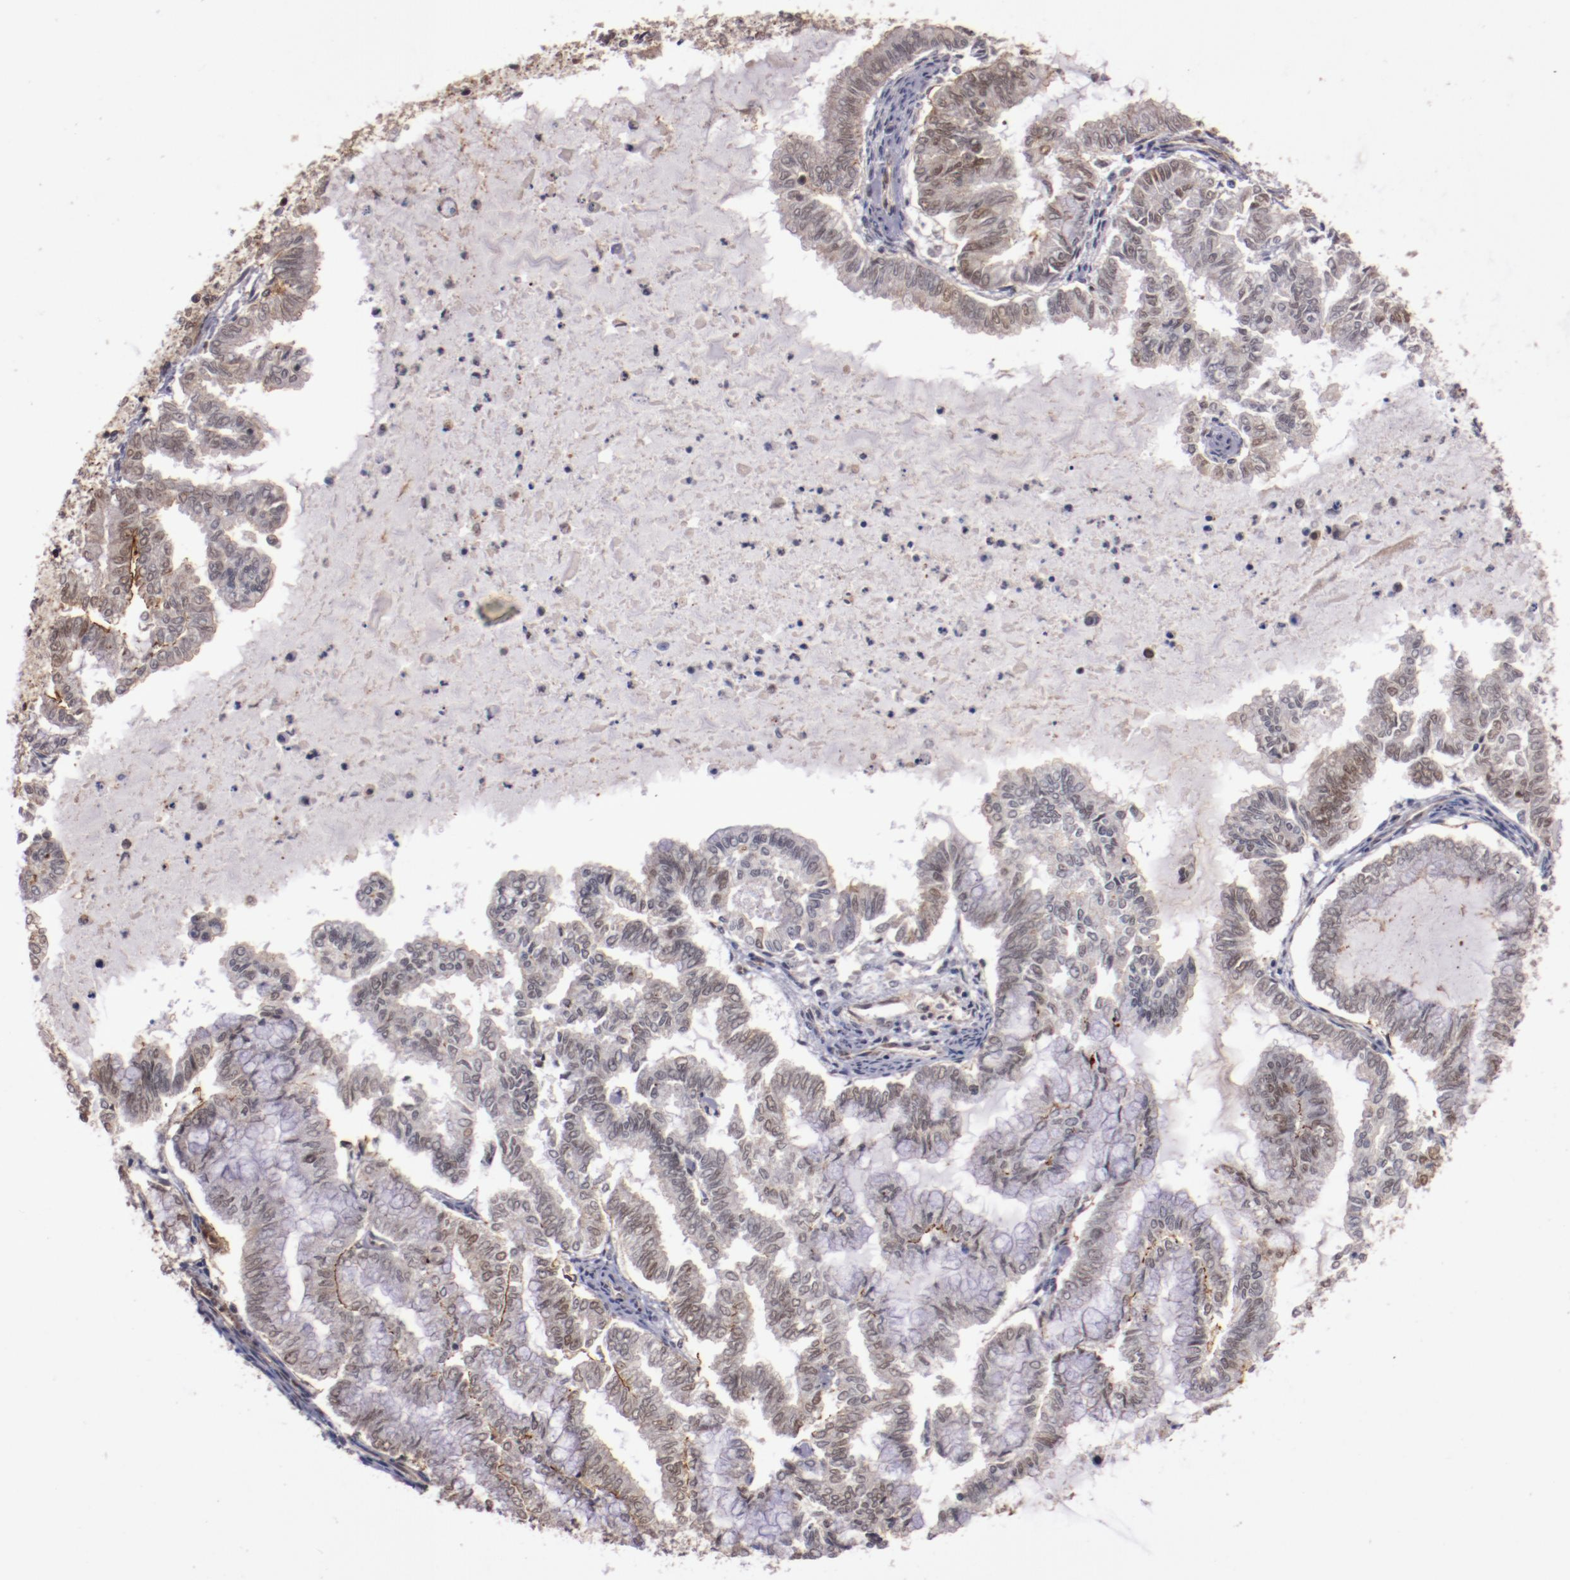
{"staining": {"intensity": "weak", "quantity": "<25%", "location": "cytoplasmic/membranous"}, "tissue": "endometrial cancer", "cell_type": "Tumor cells", "image_type": "cancer", "snomed": [{"axis": "morphology", "description": "Adenocarcinoma, NOS"}, {"axis": "topography", "description": "Endometrium"}], "caption": "The photomicrograph shows no staining of tumor cells in adenocarcinoma (endometrial).", "gene": "STAG2", "patient": {"sex": "female", "age": 79}}